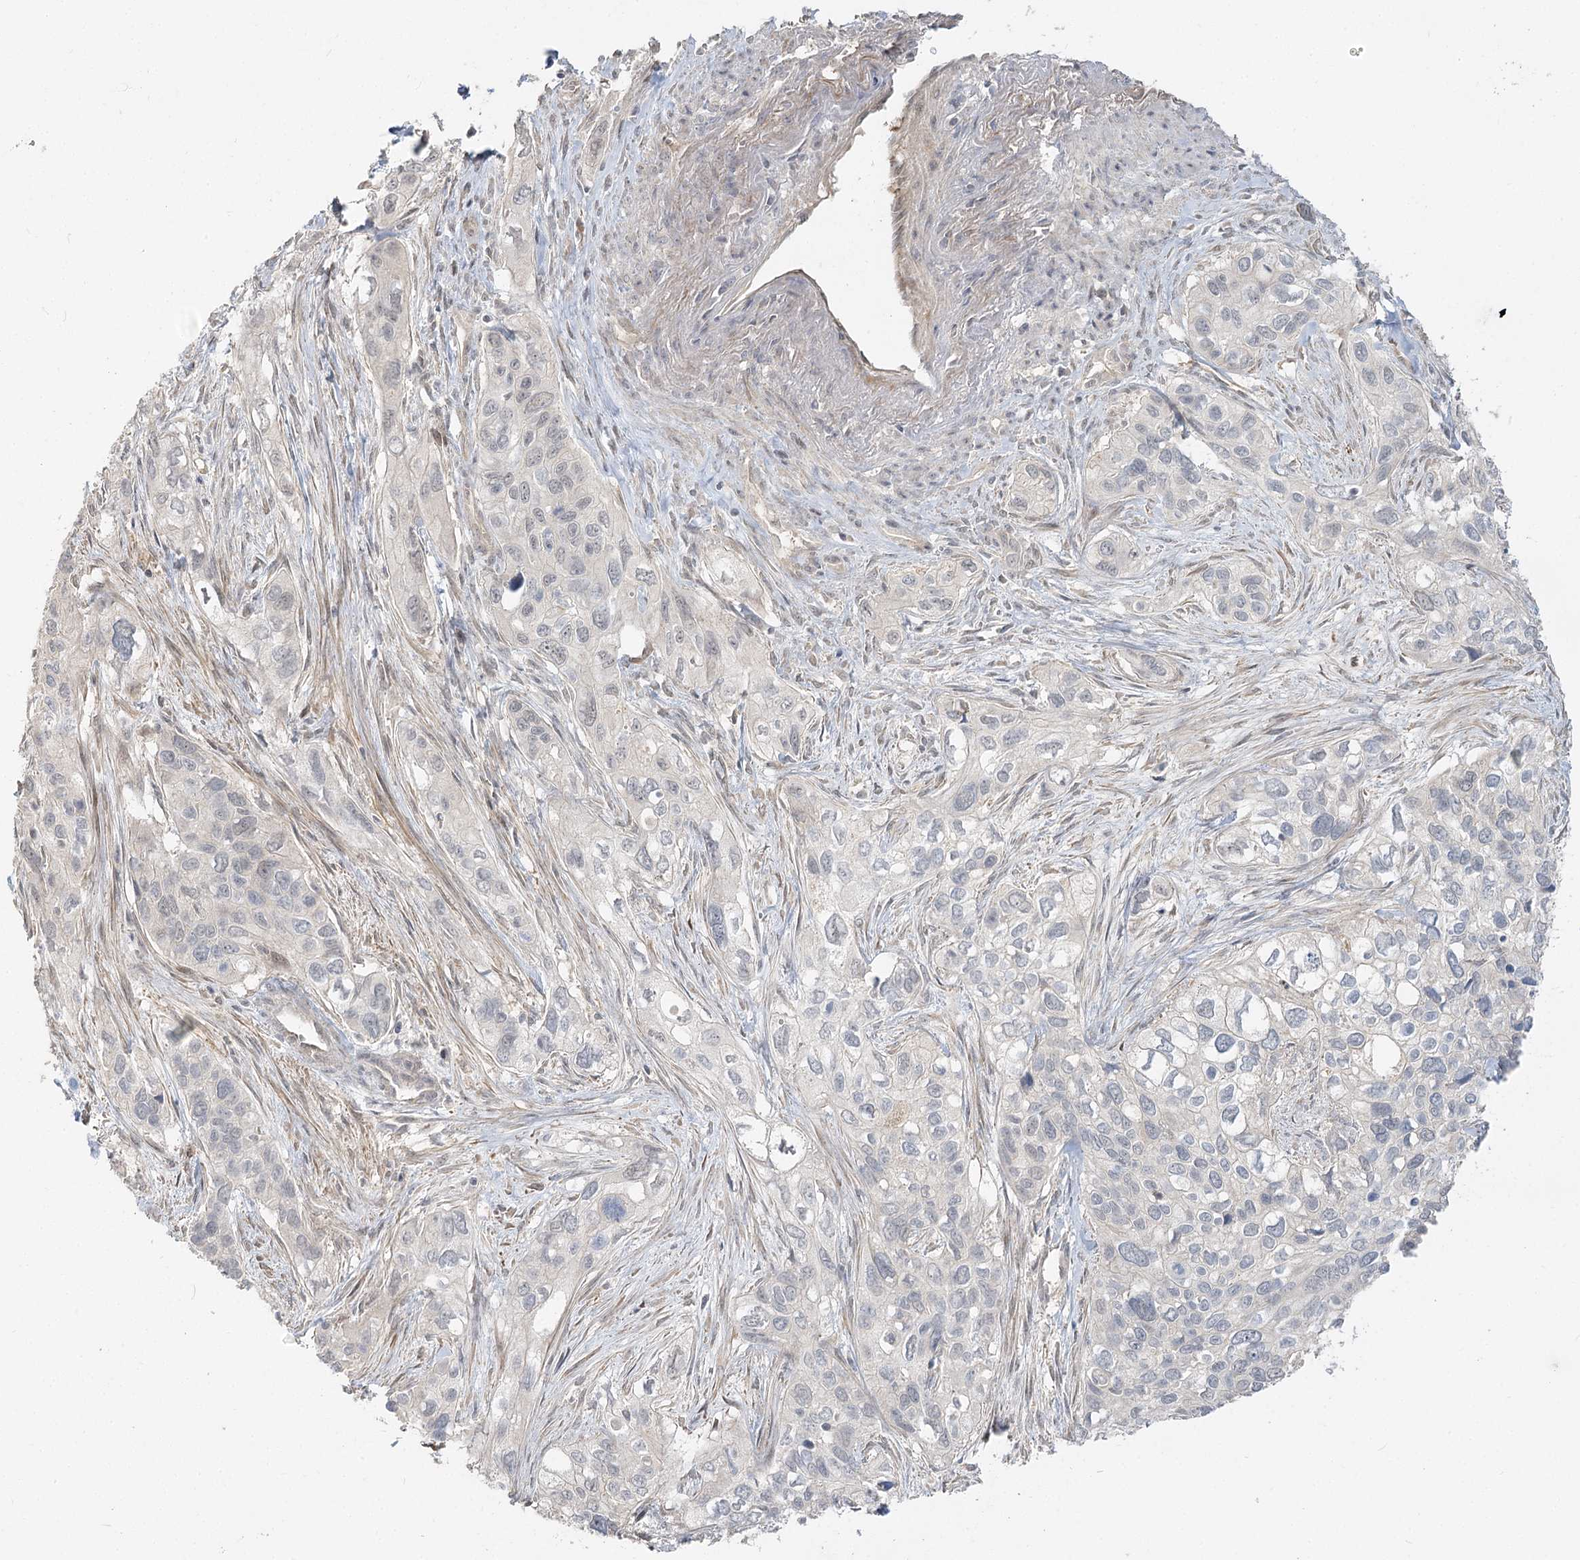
{"staining": {"intensity": "negative", "quantity": "none", "location": "none"}, "tissue": "cervical cancer", "cell_type": "Tumor cells", "image_type": "cancer", "snomed": [{"axis": "morphology", "description": "Squamous cell carcinoma, NOS"}, {"axis": "topography", "description": "Cervix"}], "caption": "A high-resolution image shows immunohistochemistry (IHC) staining of cervical cancer (squamous cell carcinoma), which shows no significant staining in tumor cells.", "gene": "GUCY2C", "patient": {"sex": "female", "age": 55}}